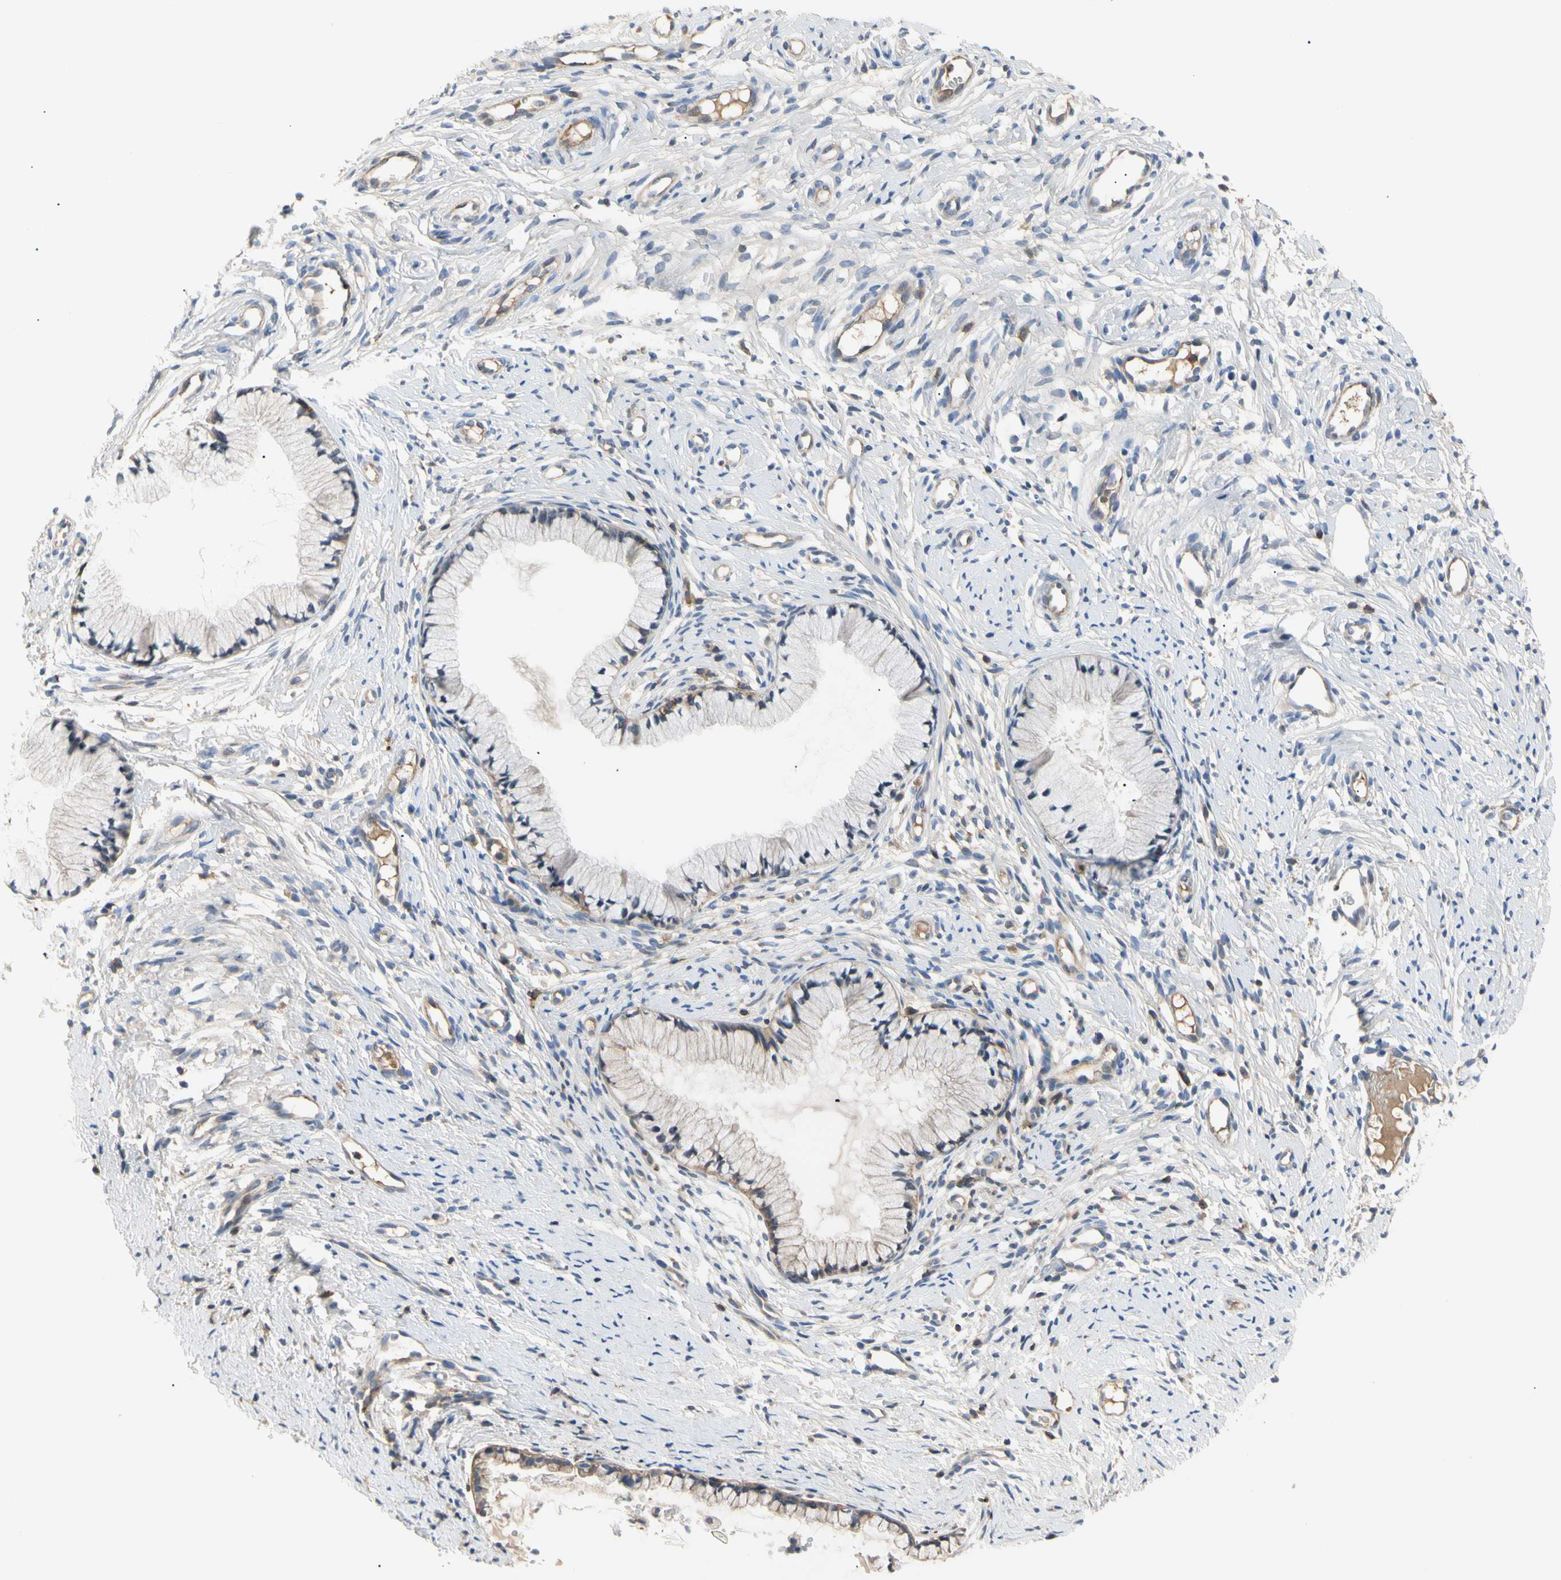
{"staining": {"intensity": "negative", "quantity": "none", "location": "none"}, "tissue": "cervix", "cell_type": "Glandular cells", "image_type": "normal", "snomed": [{"axis": "morphology", "description": "Normal tissue, NOS"}, {"axis": "topography", "description": "Cervix"}], "caption": "This photomicrograph is of unremarkable cervix stained with immunohistochemistry (IHC) to label a protein in brown with the nuclei are counter-stained blue. There is no expression in glandular cells.", "gene": "TNFRSF18", "patient": {"sex": "female", "age": 82}}